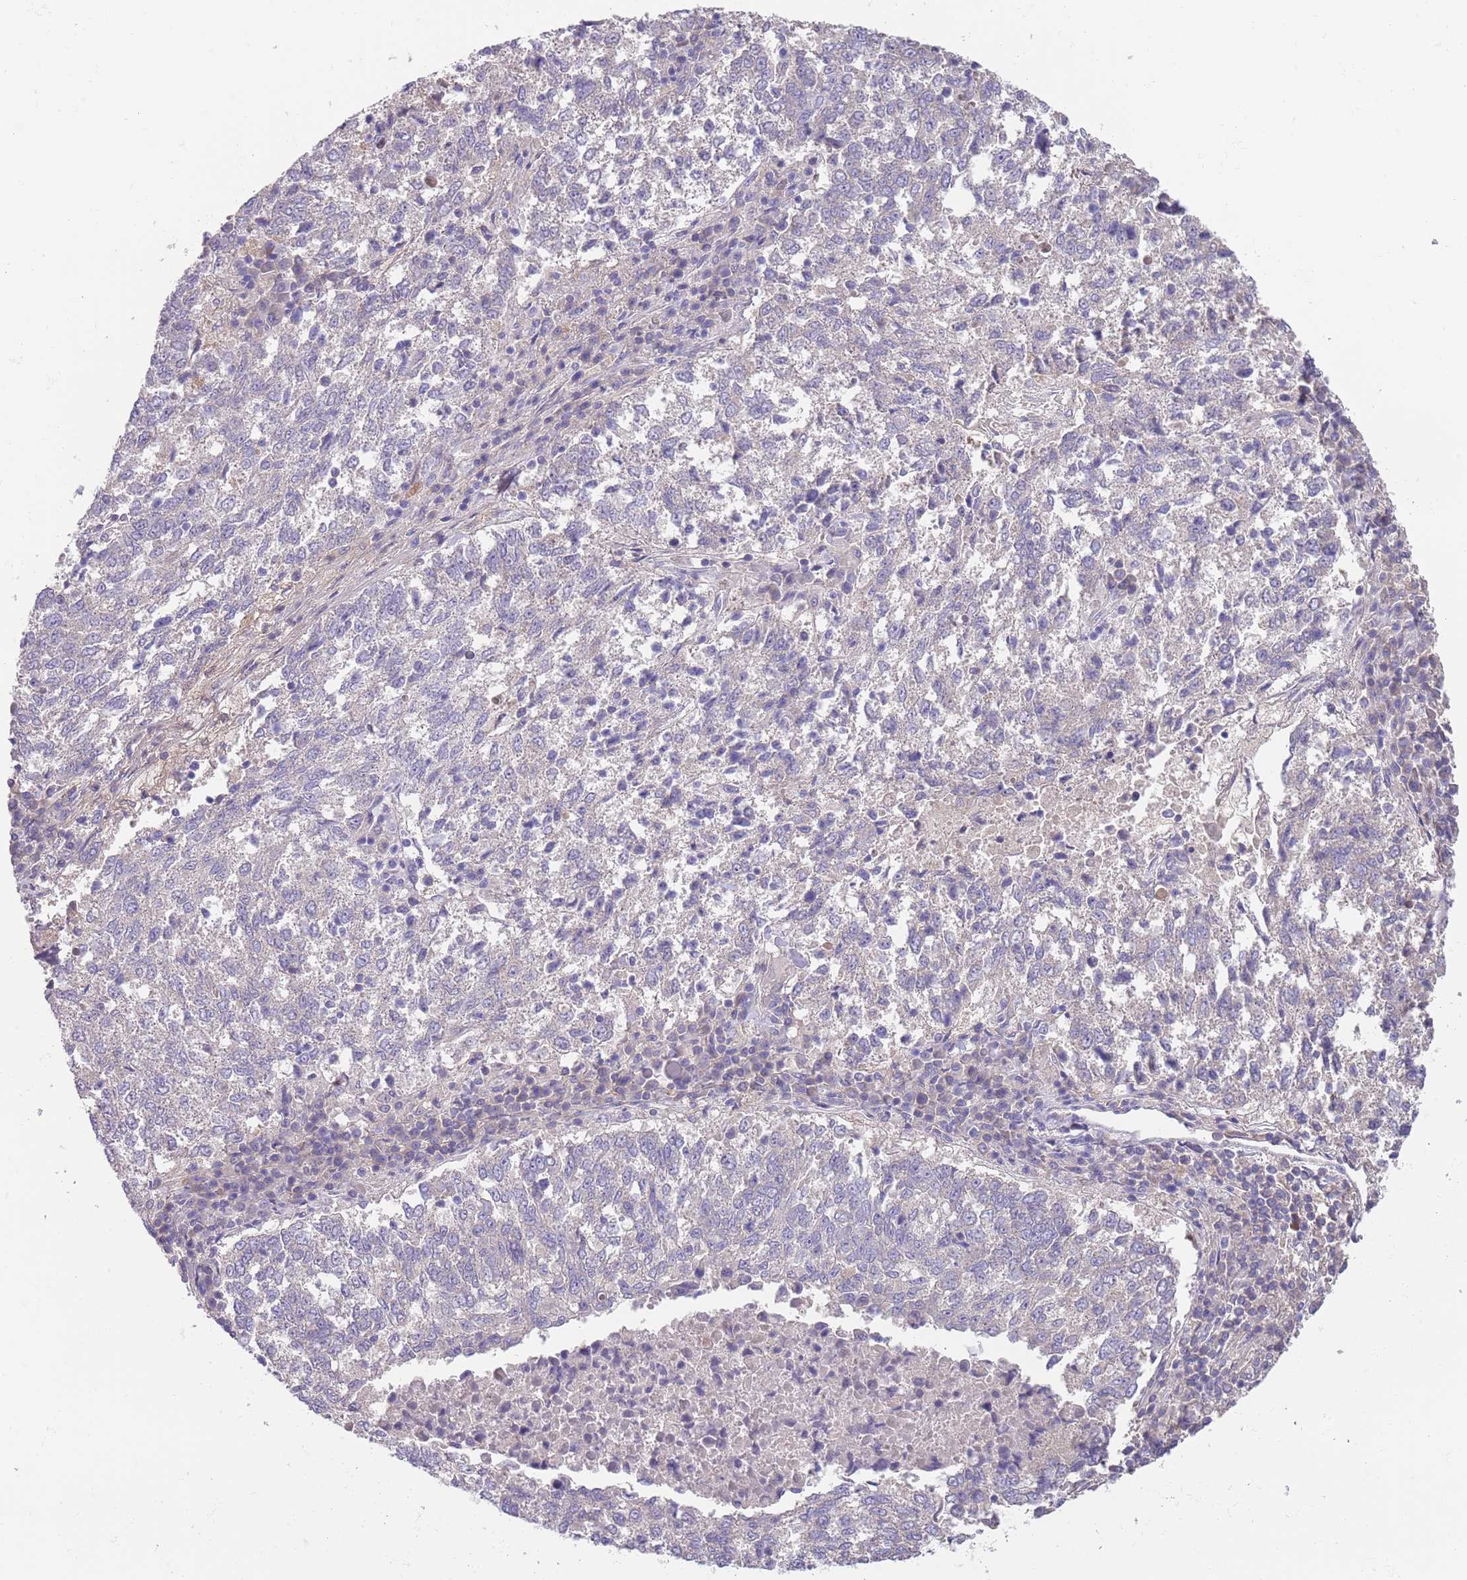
{"staining": {"intensity": "negative", "quantity": "none", "location": "none"}, "tissue": "lung cancer", "cell_type": "Tumor cells", "image_type": "cancer", "snomed": [{"axis": "morphology", "description": "Squamous cell carcinoma, NOS"}, {"axis": "topography", "description": "Lung"}], "caption": "Immunohistochemistry (IHC) of human lung squamous cell carcinoma displays no staining in tumor cells.", "gene": "RNF169", "patient": {"sex": "male", "age": 73}}